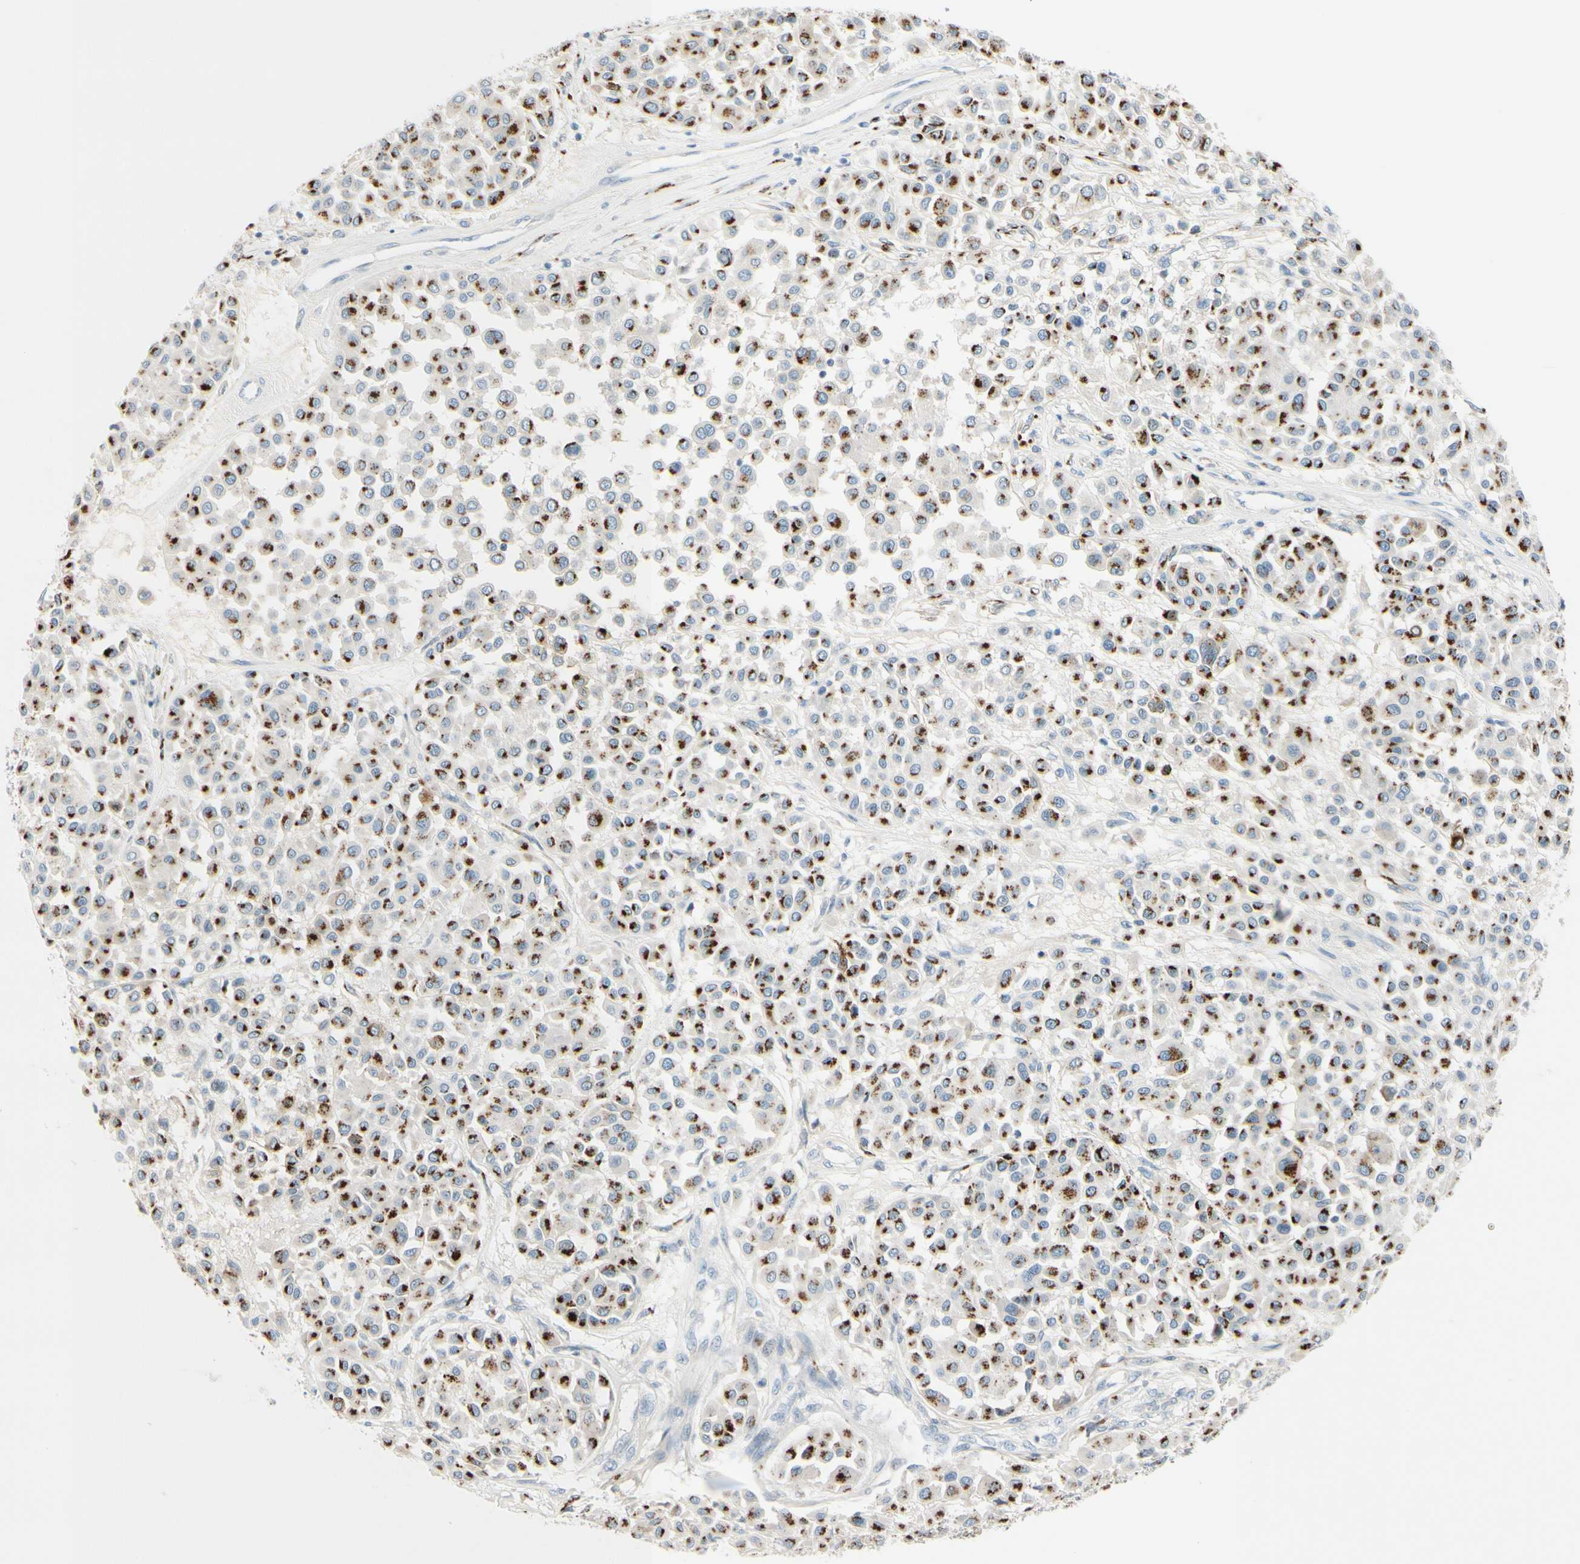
{"staining": {"intensity": "strong", "quantity": ">75%", "location": "cytoplasmic/membranous"}, "tissue": "melanoma", "cell_type": "Tumor cells", "image_type": "cancer", "snomed": [{"axis": "morphology", "description": "Malignant melanoma, Metastatic site"}, {"axis": "topography", "description": "Soft tissue"}], "caption": "Immunohistochemical staining of melanoma reveals strong cytoplasmic/membranous protein positivity in approximately >75% of tumor cells. (DAB (3,3'-diaminobenzidine) IHC, brown staining for protein, blue staining for nuclei).", "gene": "GALNT5", "patient": {"sex": "male", "age": 41}}